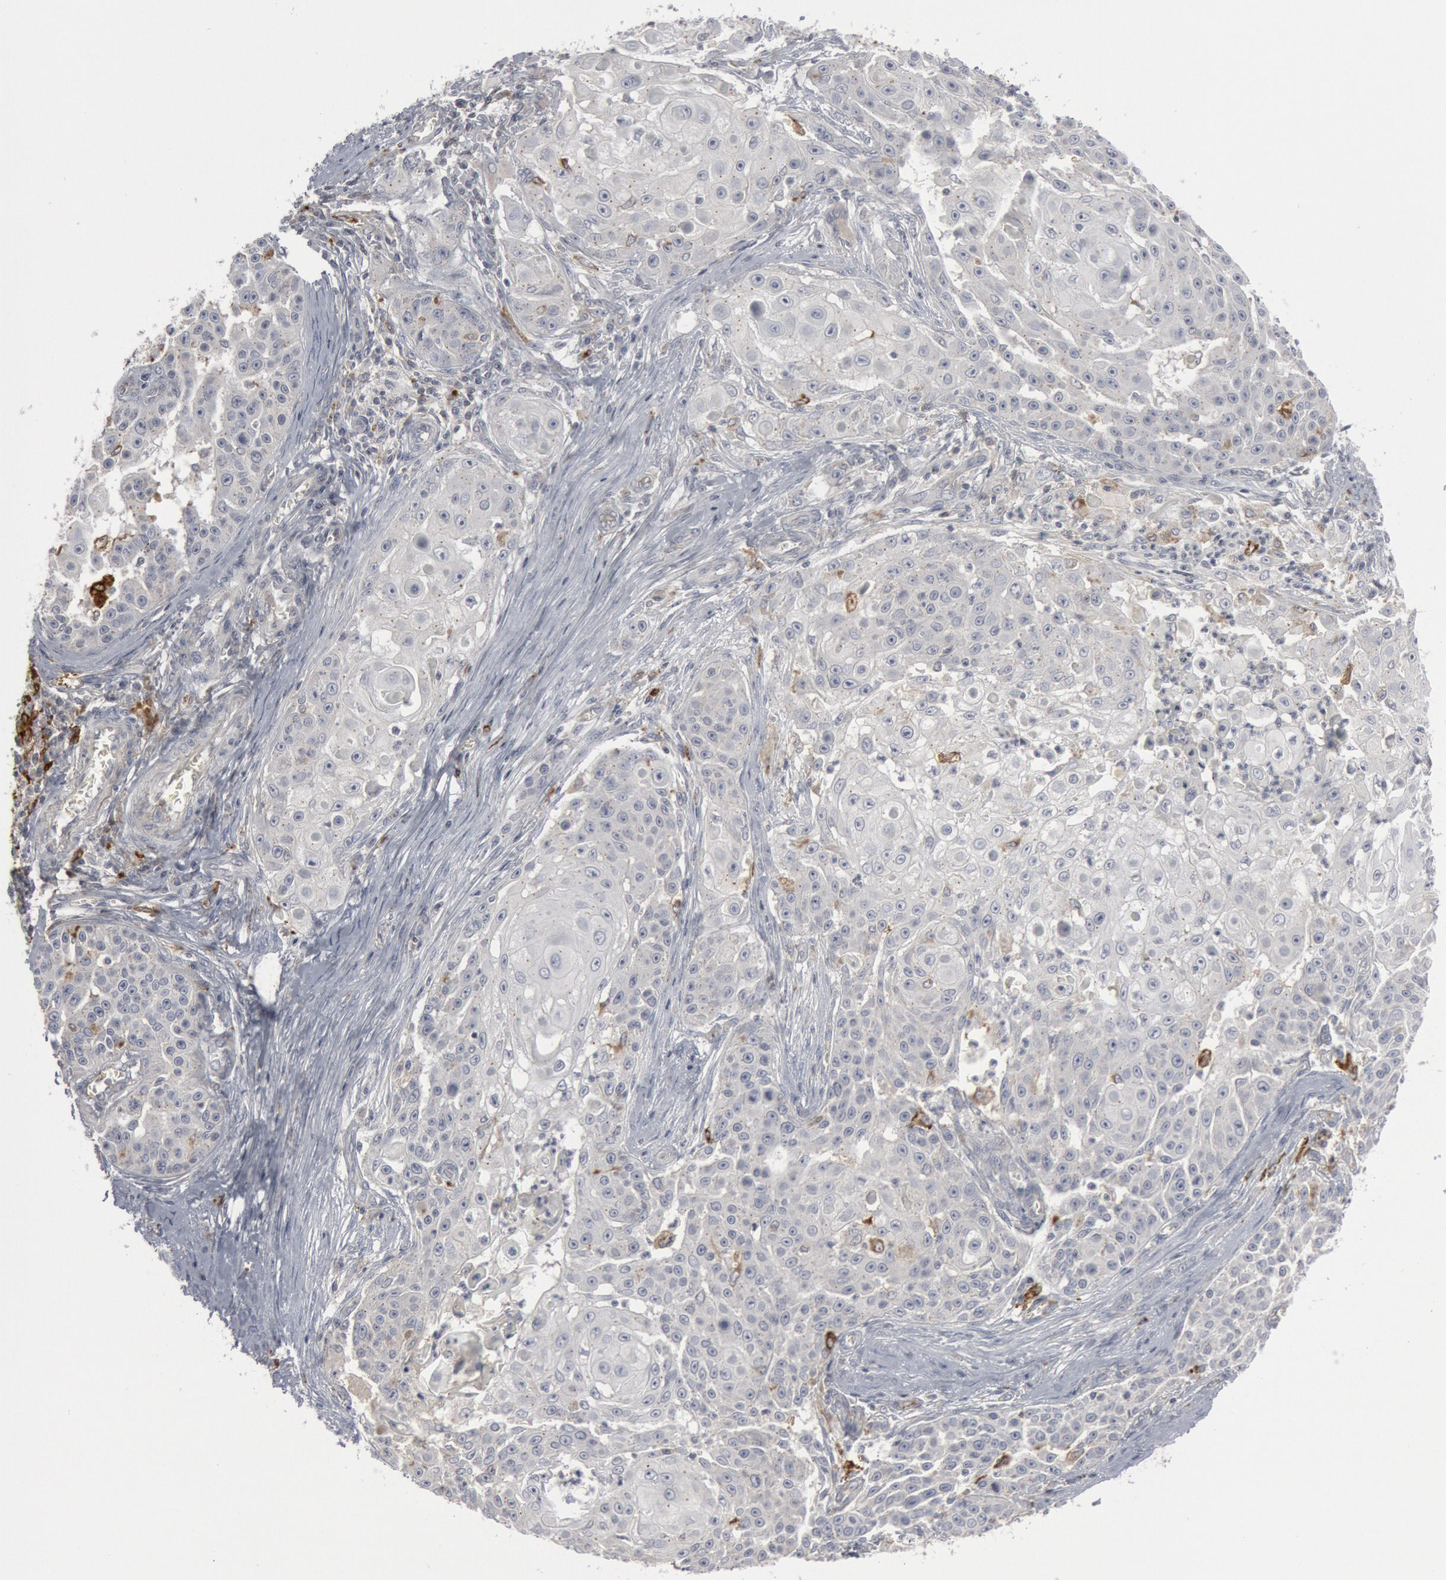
{"staining": {"intensity": "negative", "quantity": "none", "location": "none"}, "tissue": "skin cancer", "cell_type": "Tumor cells", "image_type": "cancer", "snomed": [{"axis": "morphology", "description": "Squamous cell carcinoma, NOS"}, {"axis": "topography", "description": "Skin"}], "caption": "DAB immunohistochemical staining of human squamous cell carcinoma (skin) shows no significant staining in tumor cells. (Stains: DAB (3,3'-diaminobenzidine) immunohistochemistry (IHC) with hematoxylin counter stain, Microscopy: brightfield microscopy at high magnification).", "gene": "C1QC", "patient": {"sex": "female", "age": 57}}